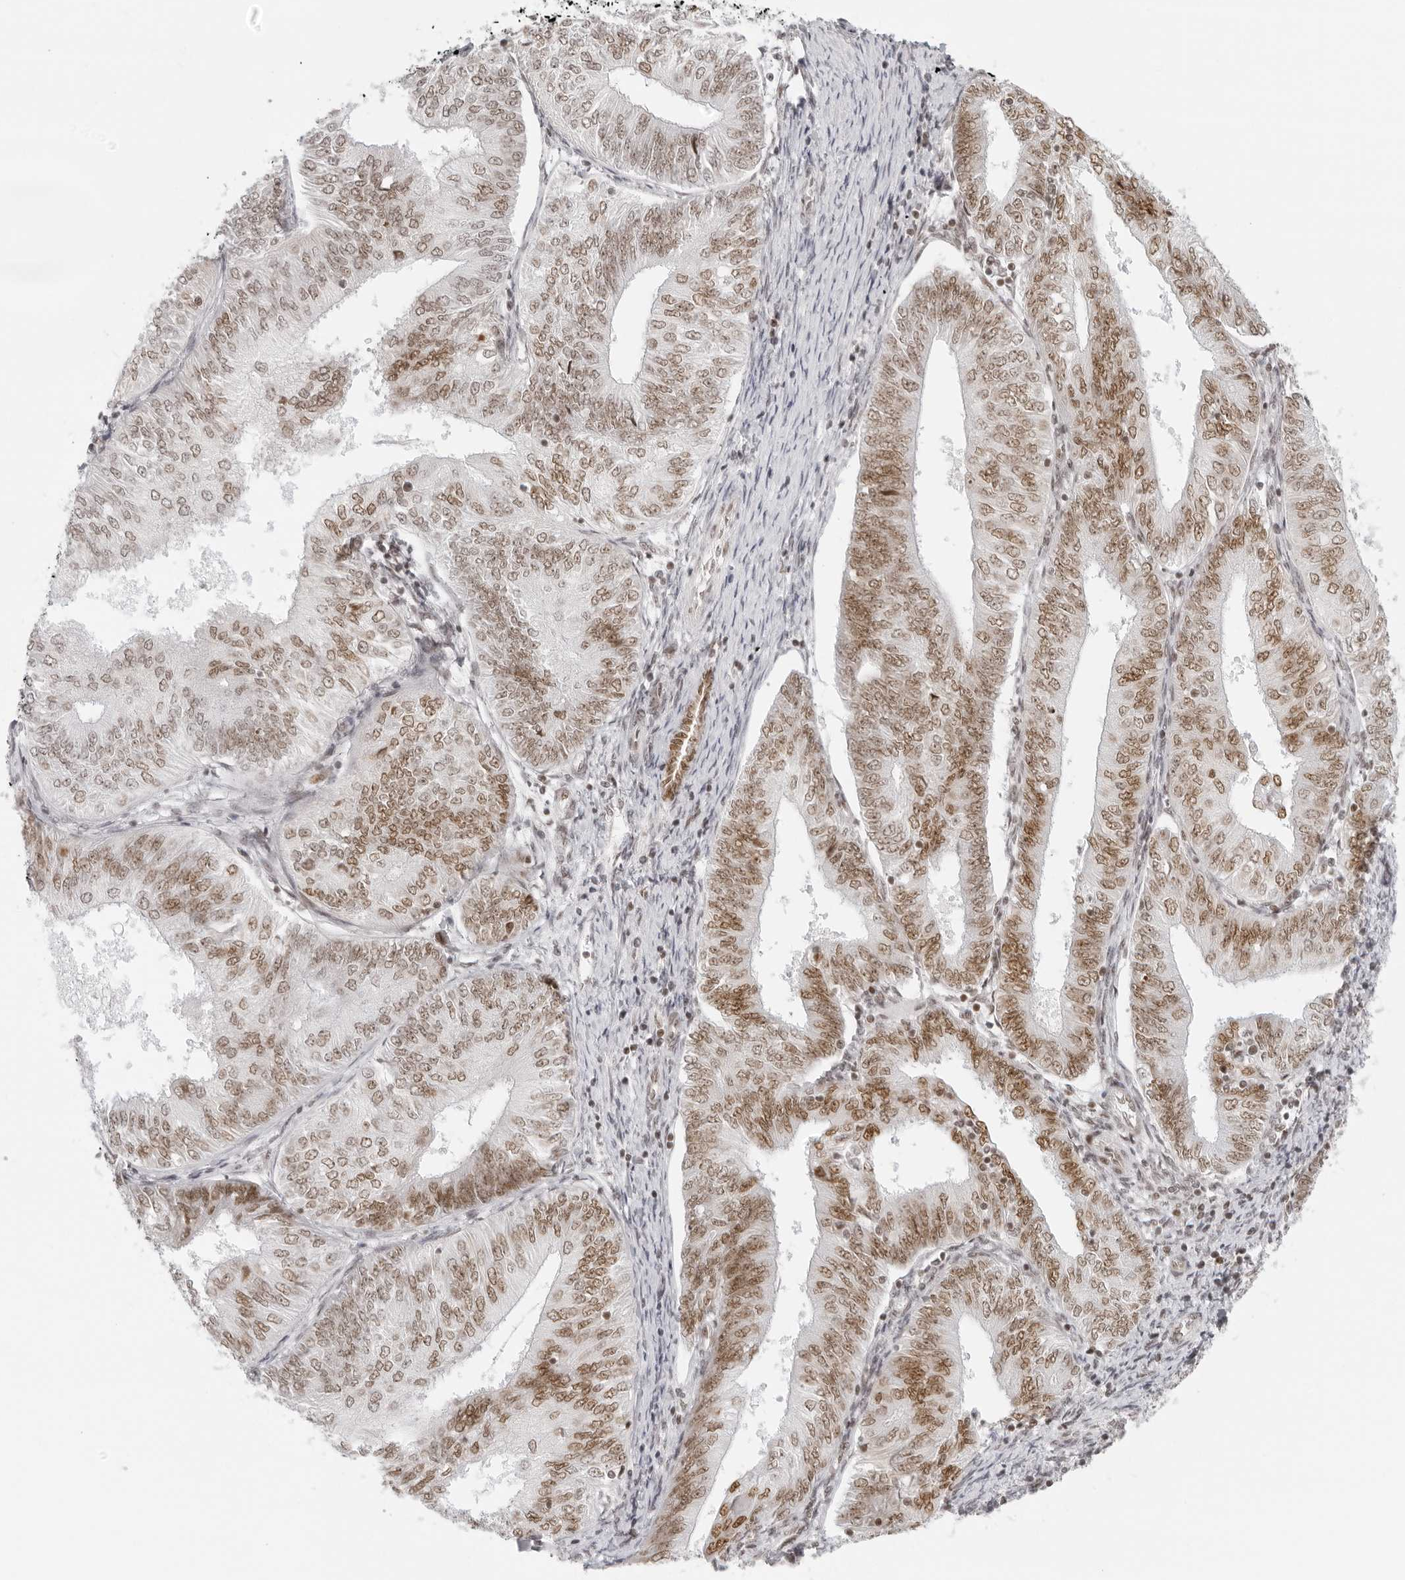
{"staining": {"intensity": "moderate", "quantity": ">75%", "location": "nuclear"}, "tissue": "endometrial cancer", "cell_type": "Tumor cells", "image_type": "cancer", "snomed": [{"axis": "morphology", "description": "Adenocarcinoma, NOS"}, {"axis": "topography", "description": "Endometrium"}], "caption": "Endometrial cancer tissue demonstrates moderate nuclear positivity in about >75% of tumor cells The protein is shown in brown color, while the nuclei are stained blue.", "gene": "RCC1", "patient": {"sex": "female", "age": 58}}